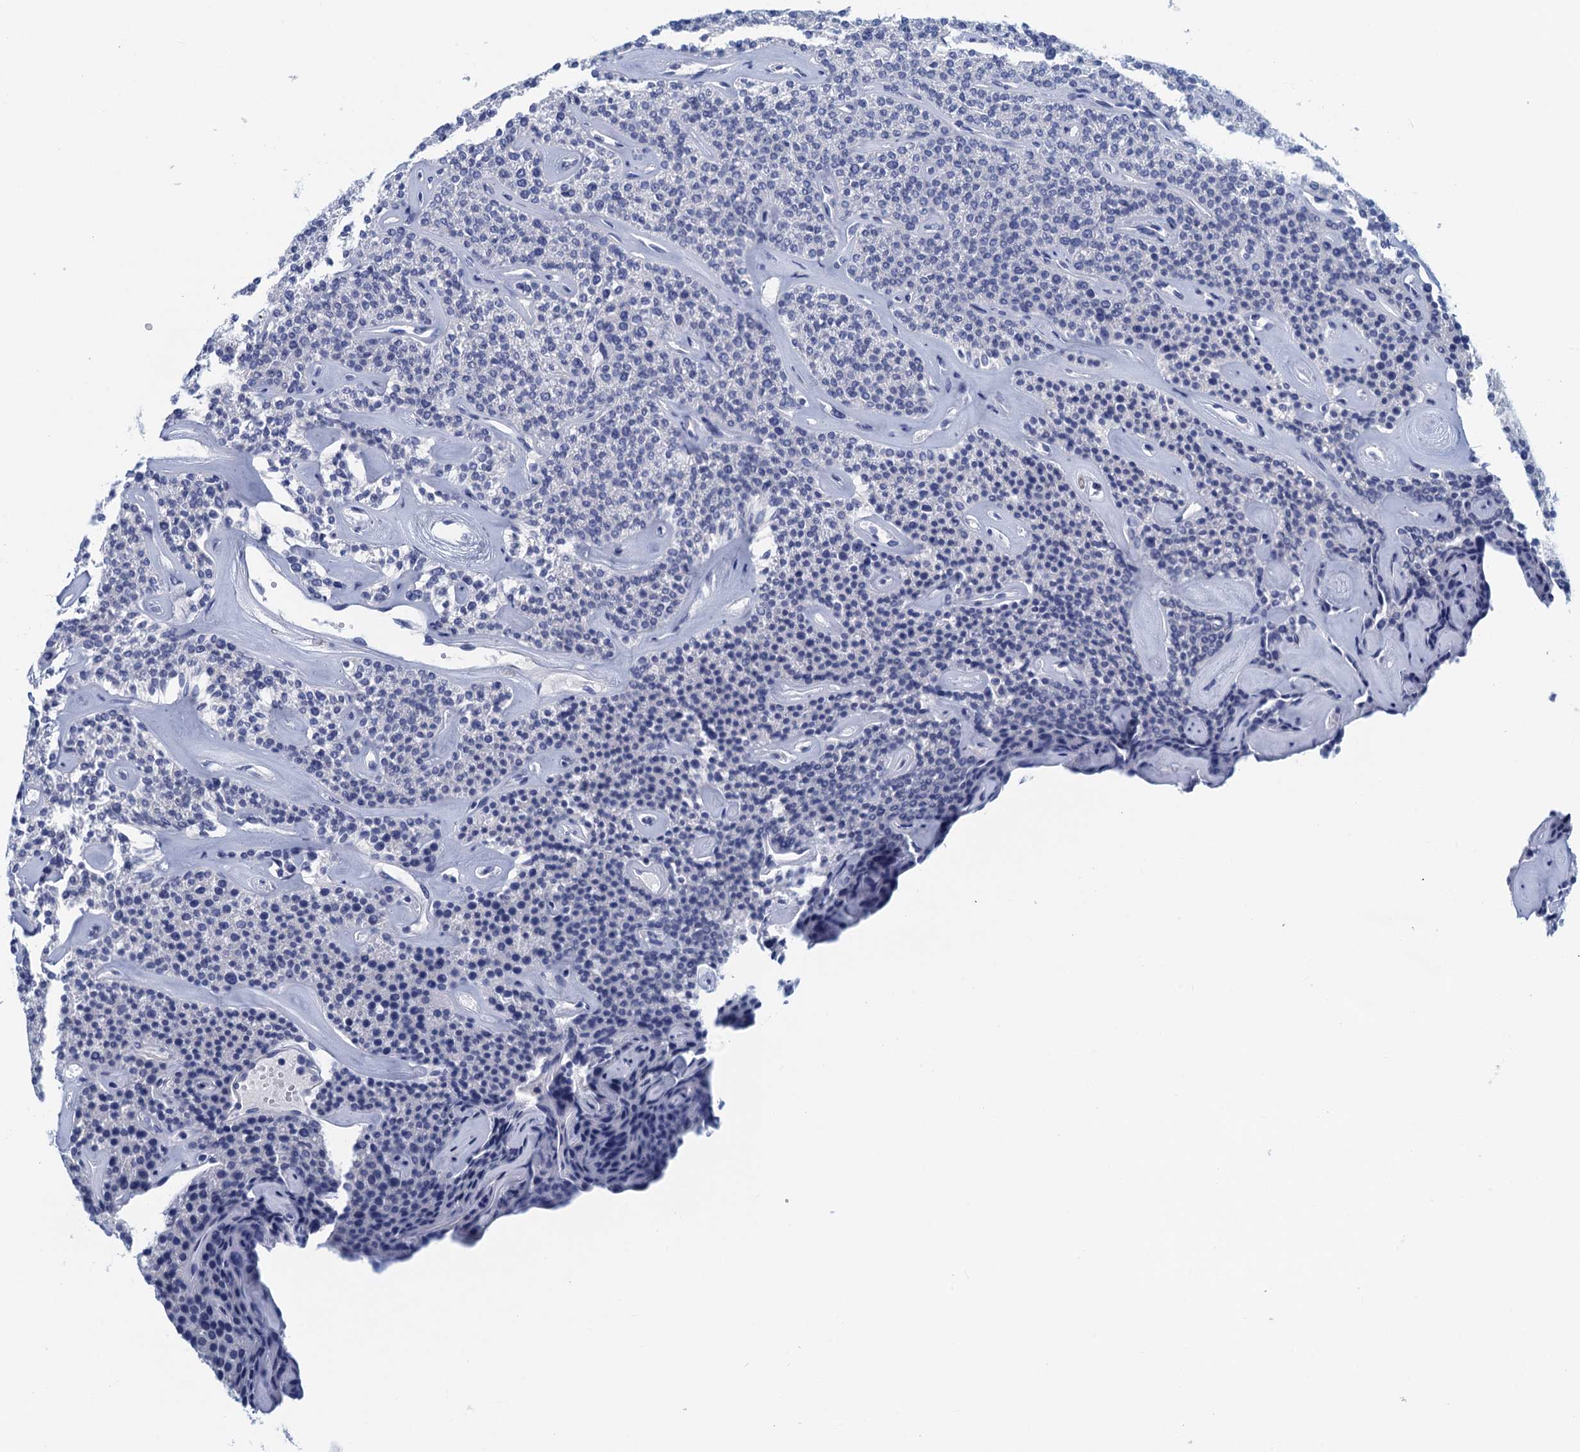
{"staining": {"intensity": "negative", "quantity": "none", "location": "none"}, "tissue": "parathyroid gland", "cell_type": "Glandular cells", "image_type": "normal", "snomed": [{"axis": "morphology", "description": "Normal tissue, NOS"}, {"axis": "topography", "description": "Parathyroid gland"}], "caption": "An IHC micrograph of normal parathyroid gland is shown. There is no staining in glandular cells of parathyroid gland. (DAB immunohistochemistry (IHC) visualized using brightfield microscopy, high magnification).", "gene": "CYP51A1", "patient": {"sex": "male", "age": 46}}